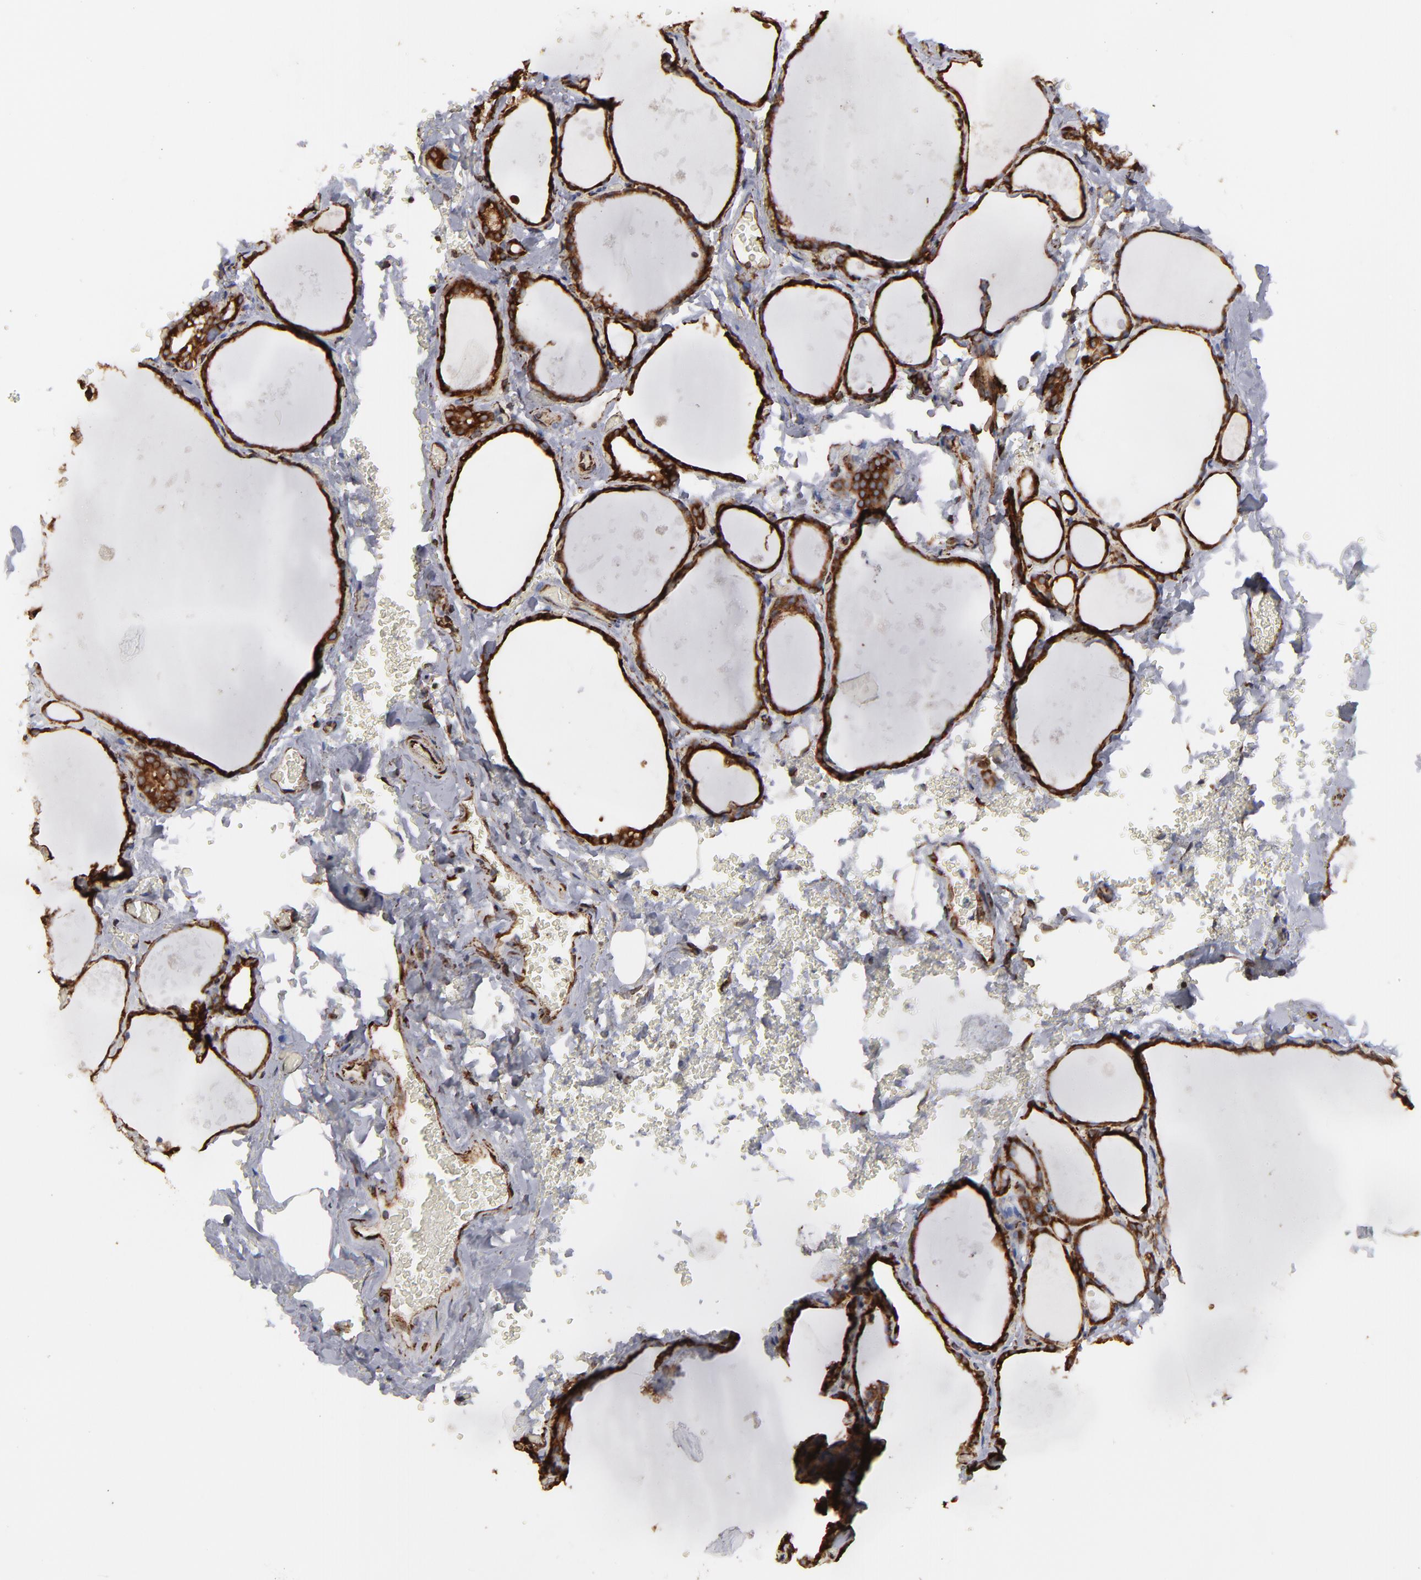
{"staining": {"intensity": "strong", "quantity": ">75%", "location": "cytoplasmic/membranous"}, "tissue": "thyroid gland", "cell_type": "Glandular cells", "image_type": "normal", "snomed": [{"axis": "morphology", "description": "Normal tissue, NOS"}, {"axis": "topography", "description": "Thyroid gland"}], "caption": "Protein expression analysis of unremarkable thyroid gland reveals strong cytoplasmic/membranous expression in about >75% of glandular cells. (DAB (3,3'-diaminobenzidine) IHC, brown staining for protein, blue staining for nuclei).", "gene": "KTN1", "patient": {"sex": "male", "age": 61}}